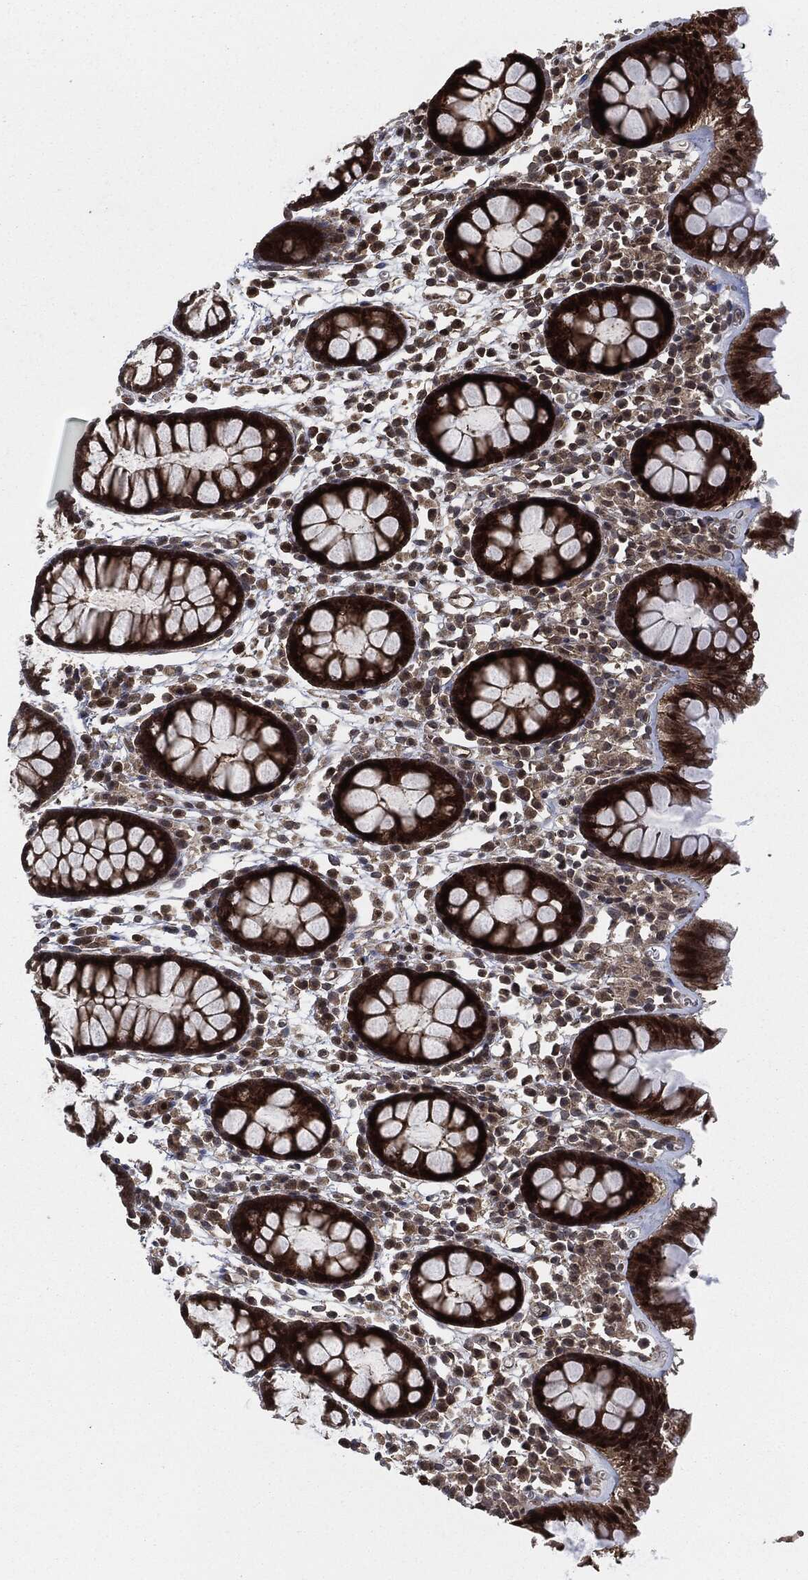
{"staining": {"intensity": "moderate", "quantity": "<25%", "location": "cytoplasmic/membranous"}, "tissue": "colon", "cell_type": "Endothelial cells", "image_type": "normal", "snomed": [{"axis": "morphology", "description": "Normal tissue, NOS"}, {"axis": "topography", "description": "Colon"}], "caption": "A high-resolution micrograph shows IHC staining of benign colon, which demonstrates moderate cytoplasmic/membranous positivity in about <25% of endothelial cells. The staining was performed using DAB (3,3'-diaminobenzidine) to visualize the protein expression in brown, while the nuclei were stained in blue with hematoxylin (Magnification: 20x).", "gene": "HRAS", "patient": {"sex": "male", "age": 76}}